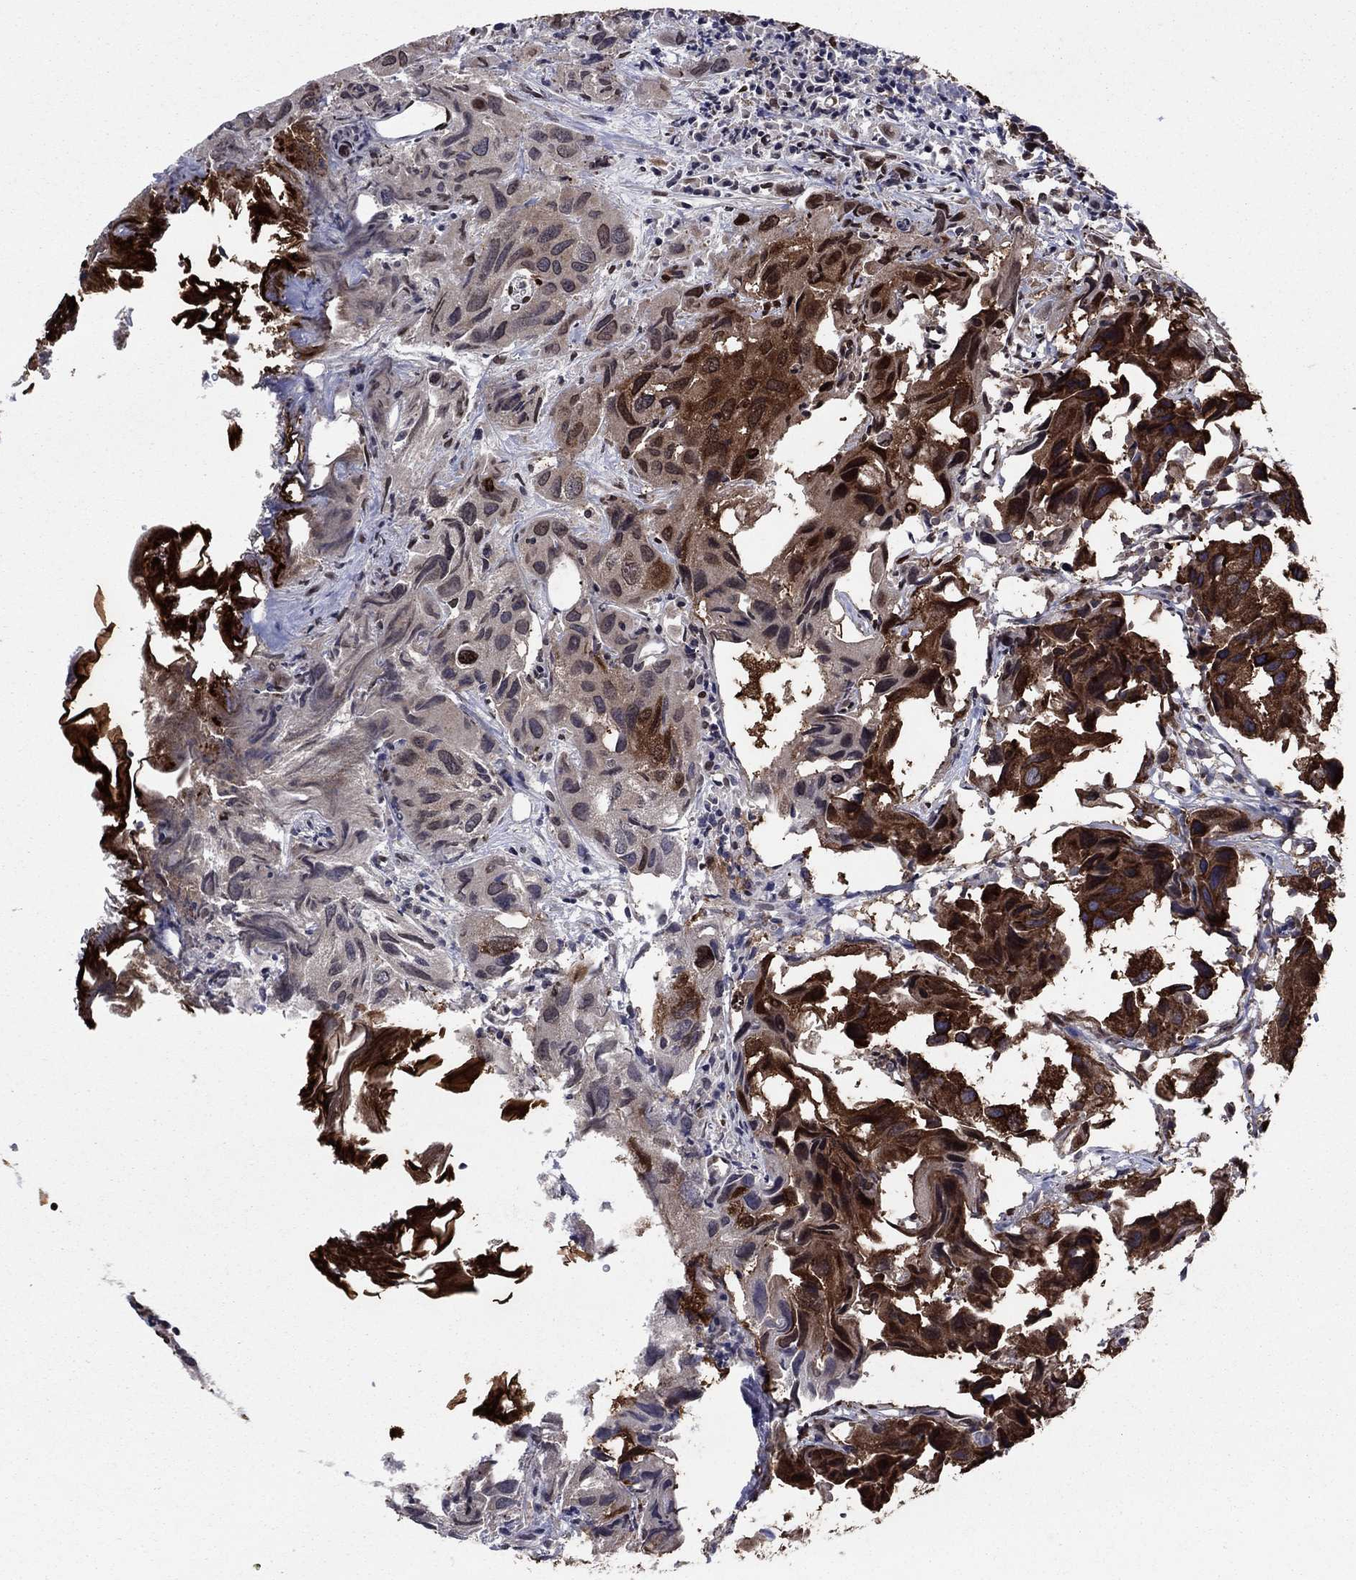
{"staining": {"intensity": "strong", "quantity": ">75%", "location": "cytoplasmic/membranous"}, "tissue": "urothelial cancer", "cell_type": "Tumor cells", "image_type": "cancer", "snomed": [{"axis": "morphology", "description": "Urothelial carcinoma, High grade"}, {"axis": "topography", "description": "Urinary bladder"}], "caption": "High-magnification brightfield microscopy of high-grade urothelial carcinoma stained with DAB (3,3'-diaminobenzidine) (brown) and counterstained with hematoxylin (blue). tumor cells exhibit strong cytoplasmic/membranous staining is seen in about>75% of cells.", "gene": "YBX1", "patient": {"sex": "male", "age": 79}}